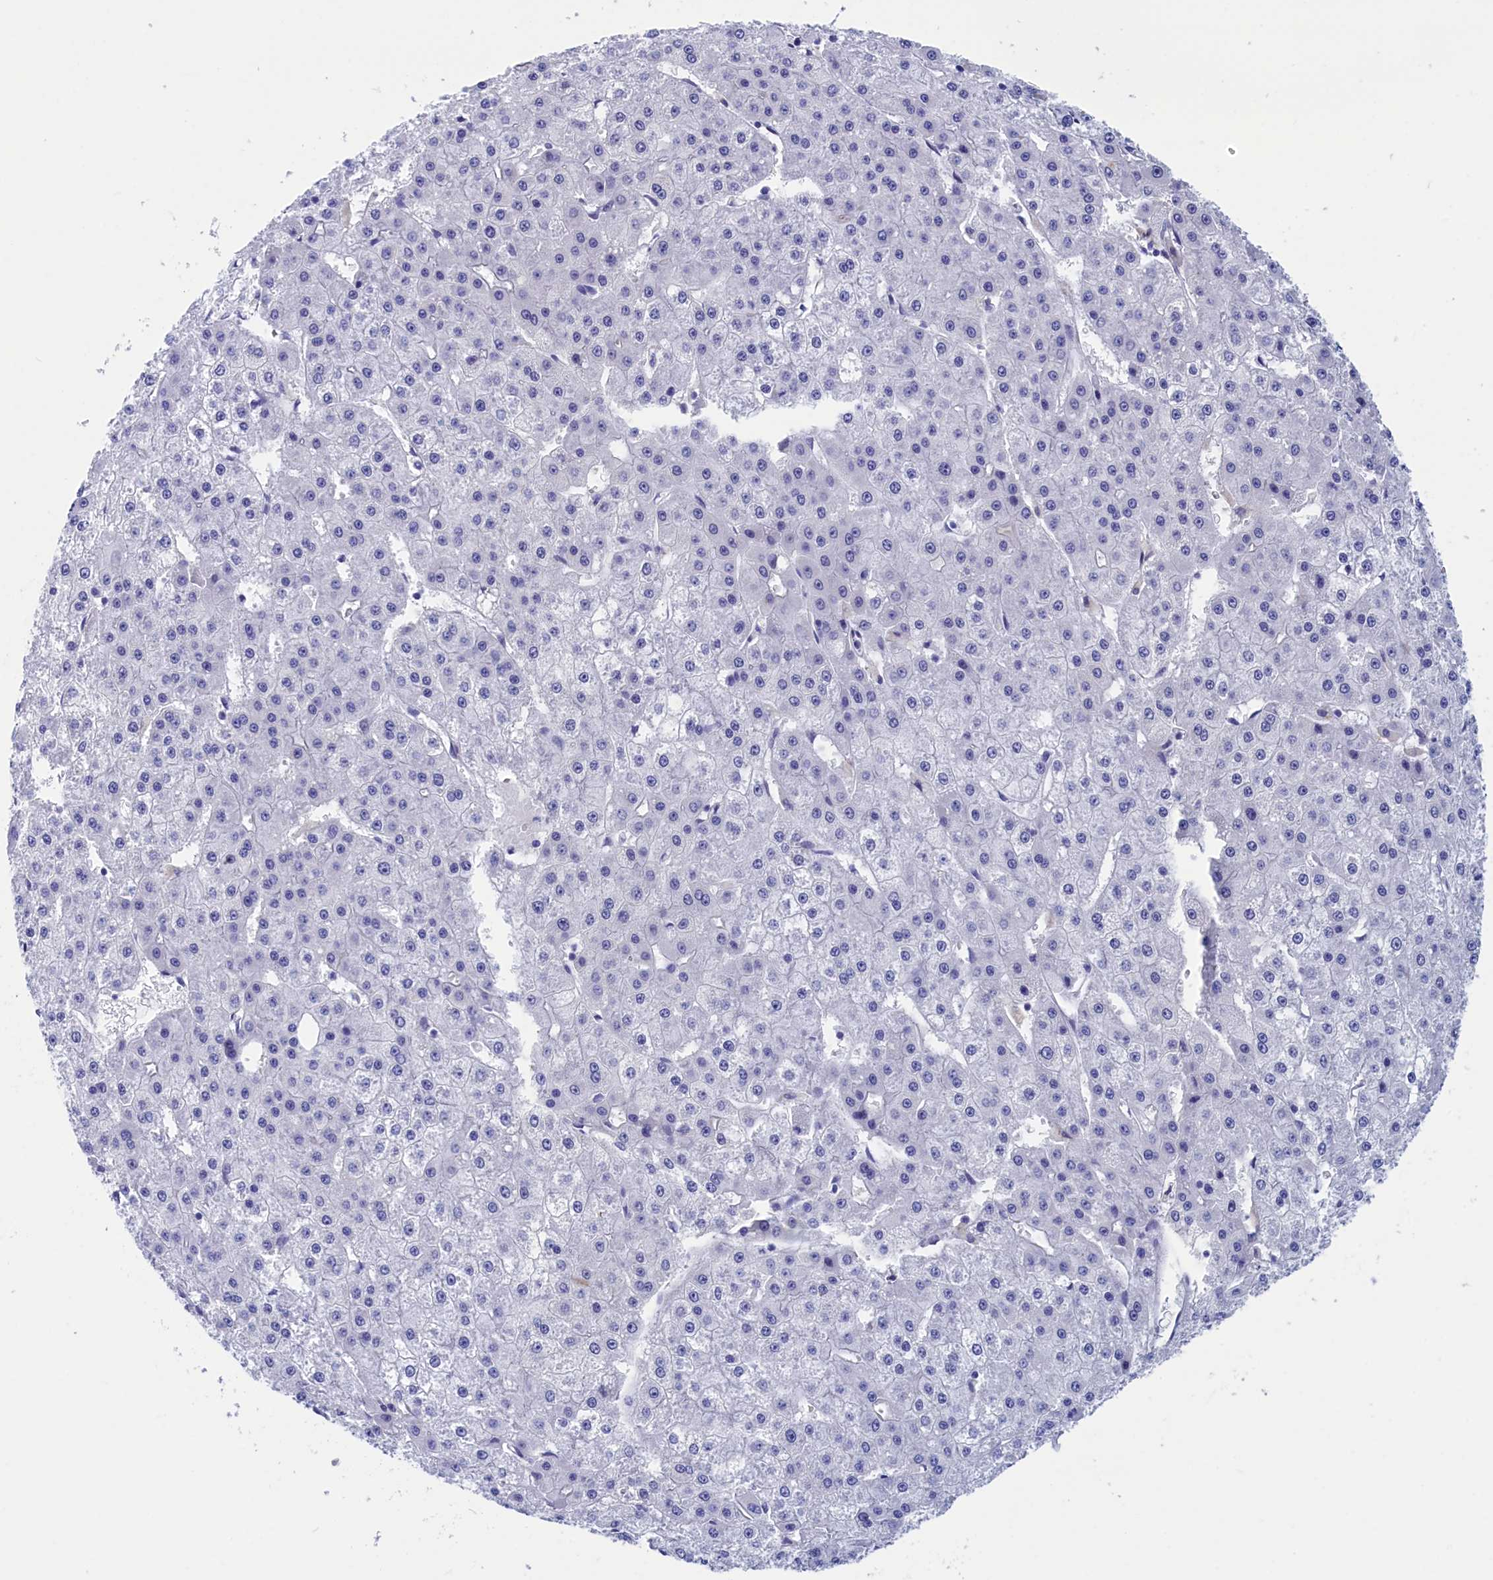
{"staining": {"intensity": "negative", "quantity": "none", "location": "none"}, "tissue": "liver cancer", "cell_type": "Tumor cells", "image_type": "cancer", "snomed": [{"axis": "morphology", "description": "Carcinoma, Hepatocellular, NOS"}, {"axis": "topography", "description": "Liver"}], "caption": "Immunohistochemistry micrograph of human liver cancer (hepatocellular carcinoma) stained for a protein (brown), which exhibits no expression in tumor cells.", "gene": "WDR83", "patient": {"sex": "male", "age": 47}}